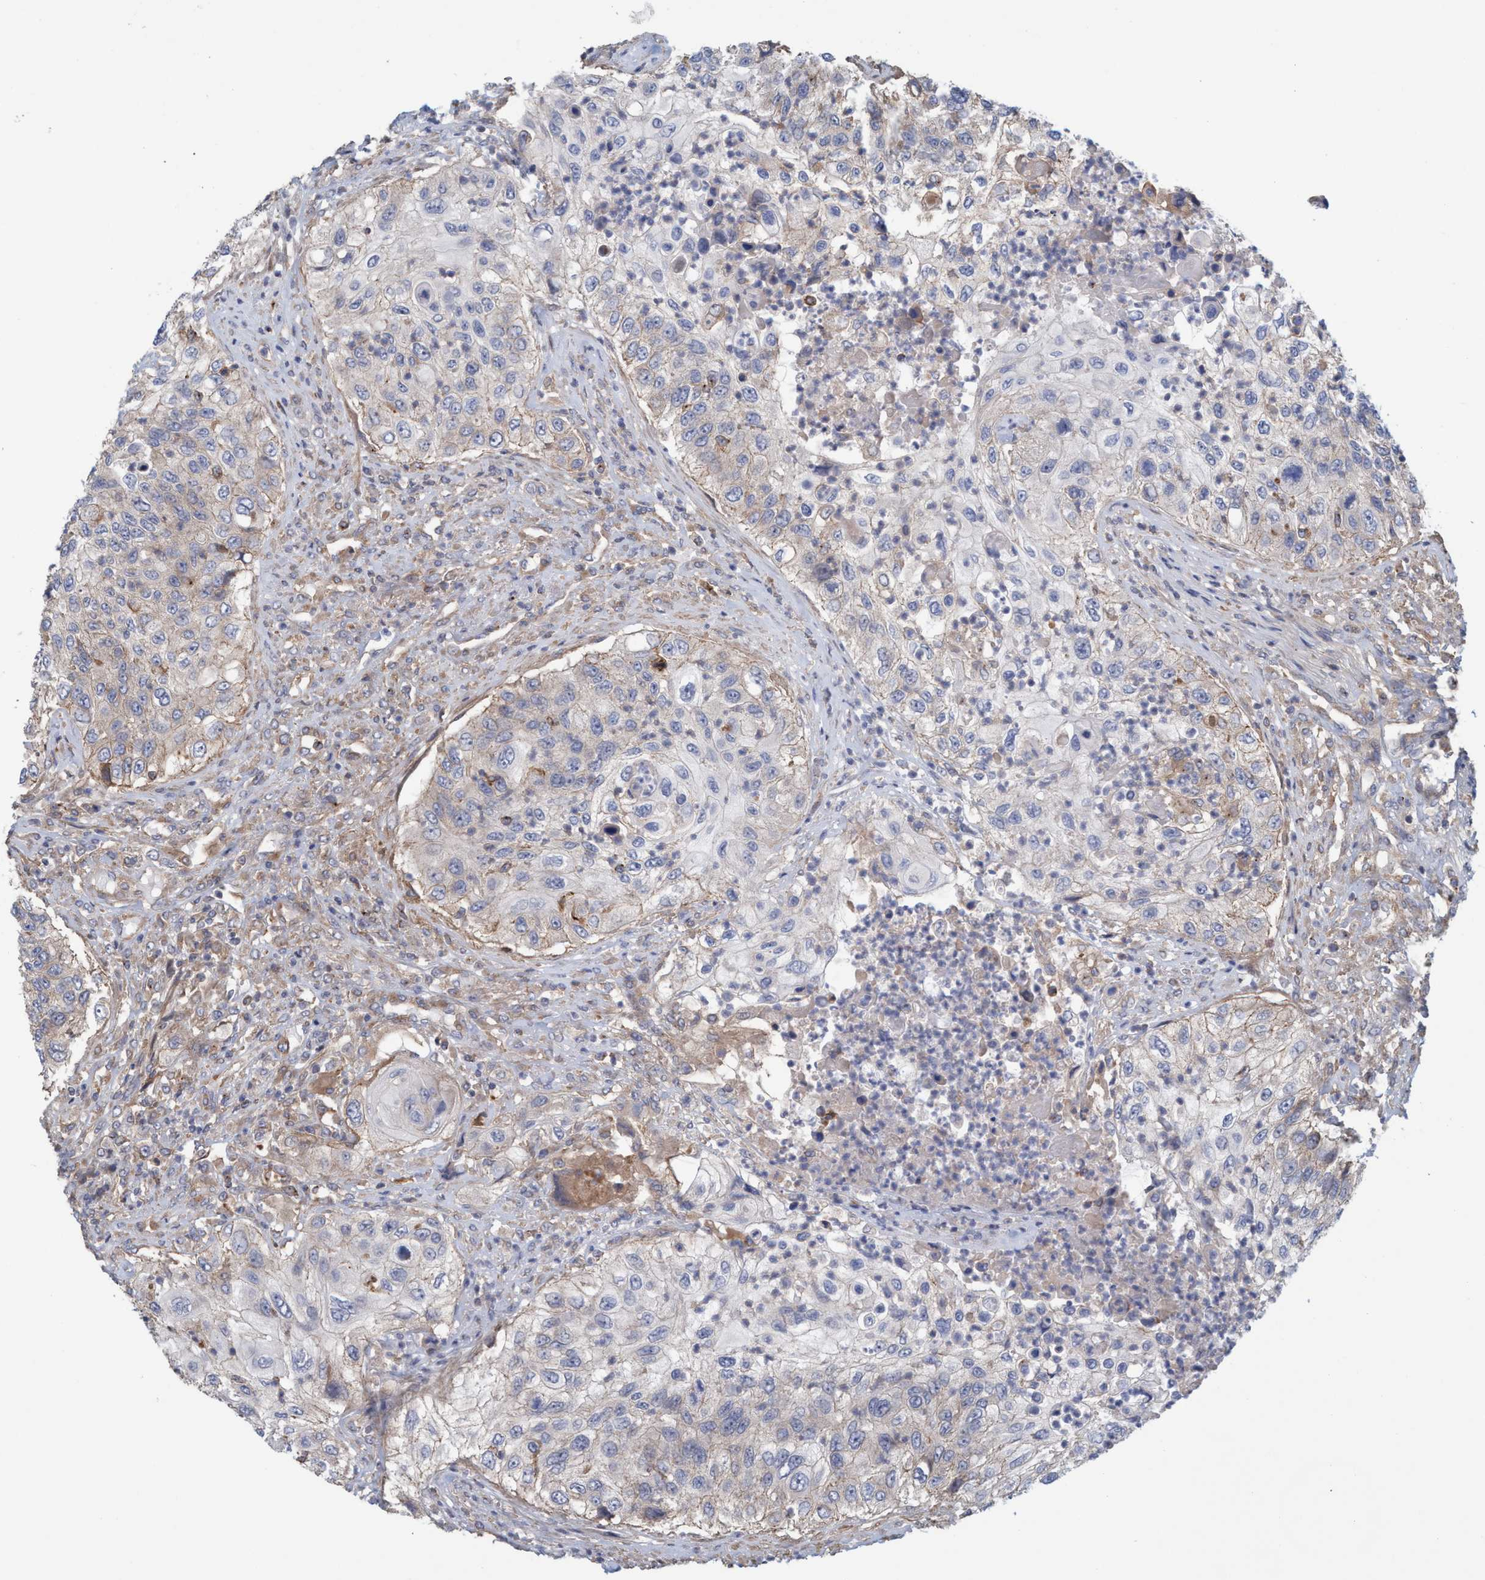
{"staining": {"intensity": "weak", "quantity": ">75%", "location": "cytoplasmic/membranous"}, "tissue": "urothelial cancer", "cell_type": "Tumor cells", "image_type": "cancer", "snomed": [{"axis": "morphology", "description": "Urothelial carcinoma, High grade"}, {"axis": "topography", "description": "Urinary bladder"}], "caption": "Brown immunohistochemical staining in human high-grade urothelial carcinoma shows weak cytoplasmic/membranous staining in about >75% of tumor cells.", "gene": "SPECC1", "patient": {"sex": "female", "age": 60}}